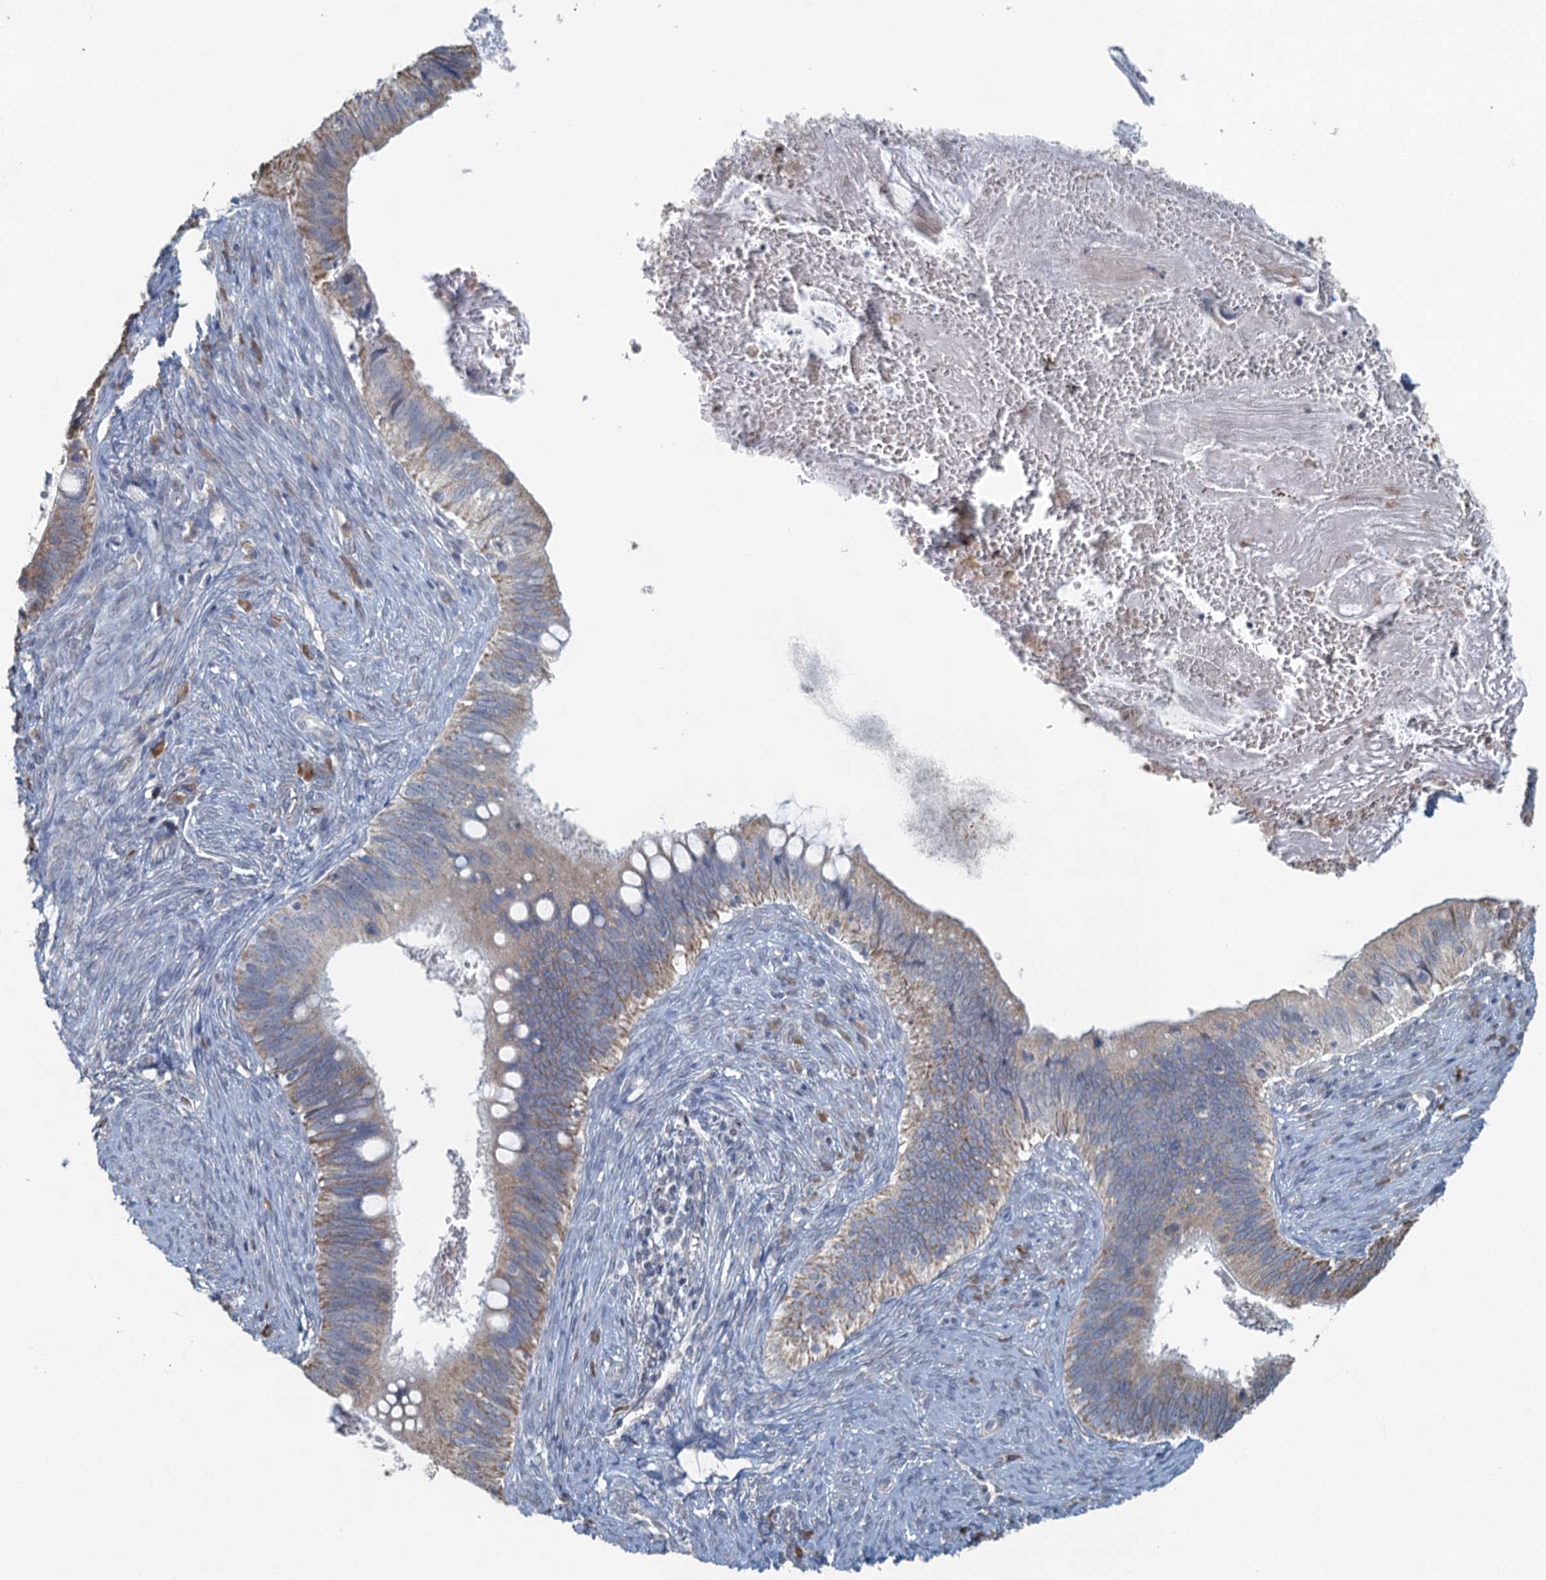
{"staining": {"intensity": "moderate", "quantity": "<25%", "location": "cytoplasmic/membranous"}, "tissue": "cervical cancer", "cell_type": "Tumor cells", "image_type": "cancer", "snomed": [{"axis": "morphology", "description": "Adenocarcinoma, NOS"}, {"axis": "topography", "description": "Cervix"}], "caption": "Protein staining displays moderate cytoplasmic/membranous staining in about <25% of tumor cells in cervical adenocarcinoma. The staining was performed using DAB, with brown indicating positive protein expression. Nuclei are stained blue with hematoxylin.", "gene": "TEX35", "patient": {"sex": "female", "age": 42}}